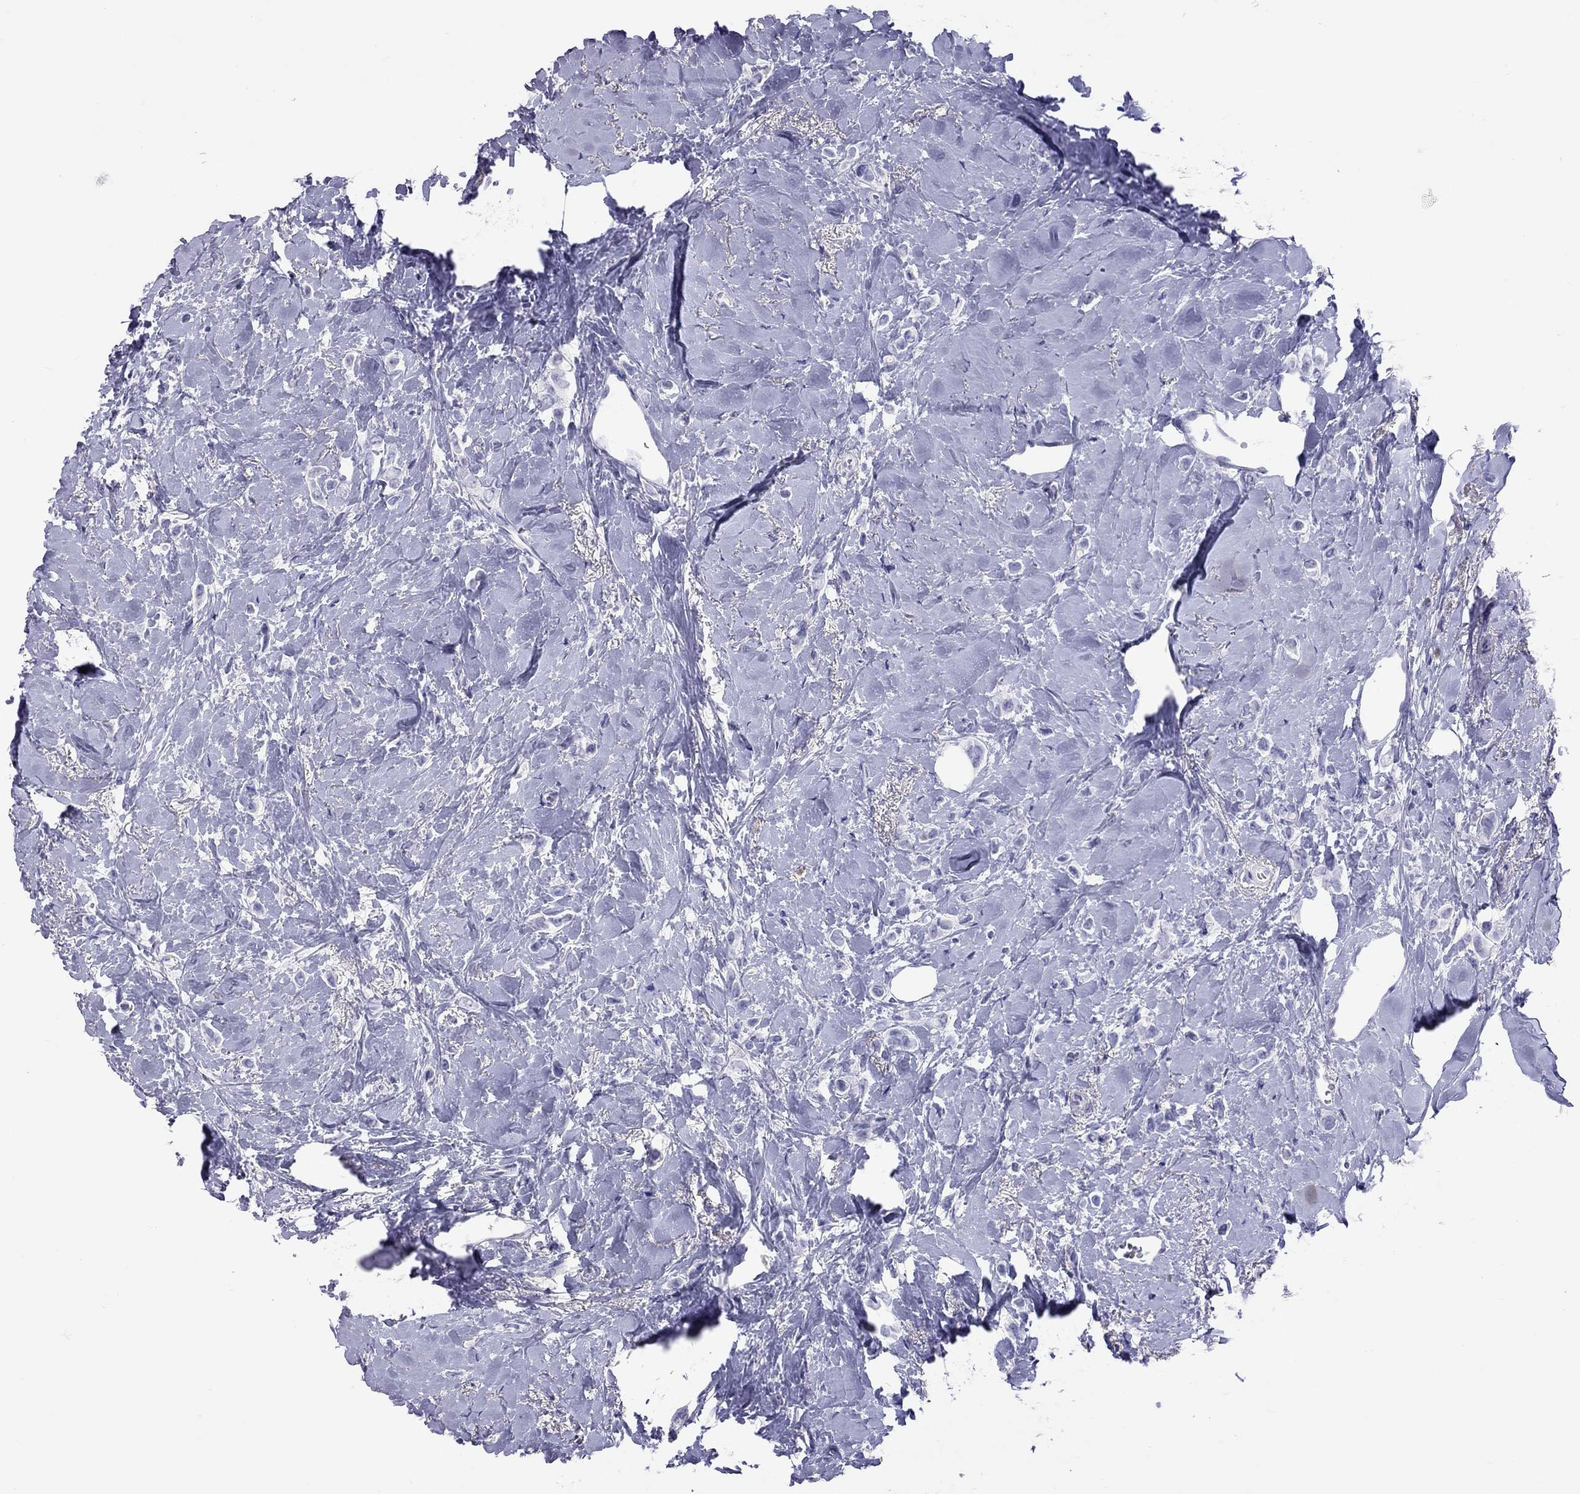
{"staining": {"intensity": "negative", "quantity": "none", "location": "none"}, "tissue": "breast cancer", "cell_type": "Tumor cells", "image_type": "cancer", "snomed": [{"axis": "morphology", "description": "Lobular carcinoma"}, {"axis": "topography", "description": "Breast"}], "caption": "The histopathology image displays no significant positivity in tumor cells of breast lobular carcinoma. (Brightfield microscopy of DAB immunohistochemistry (IHC) at high magnification).", "gene": "STAG3", "patient": {"sex": "female", "age": 66}}